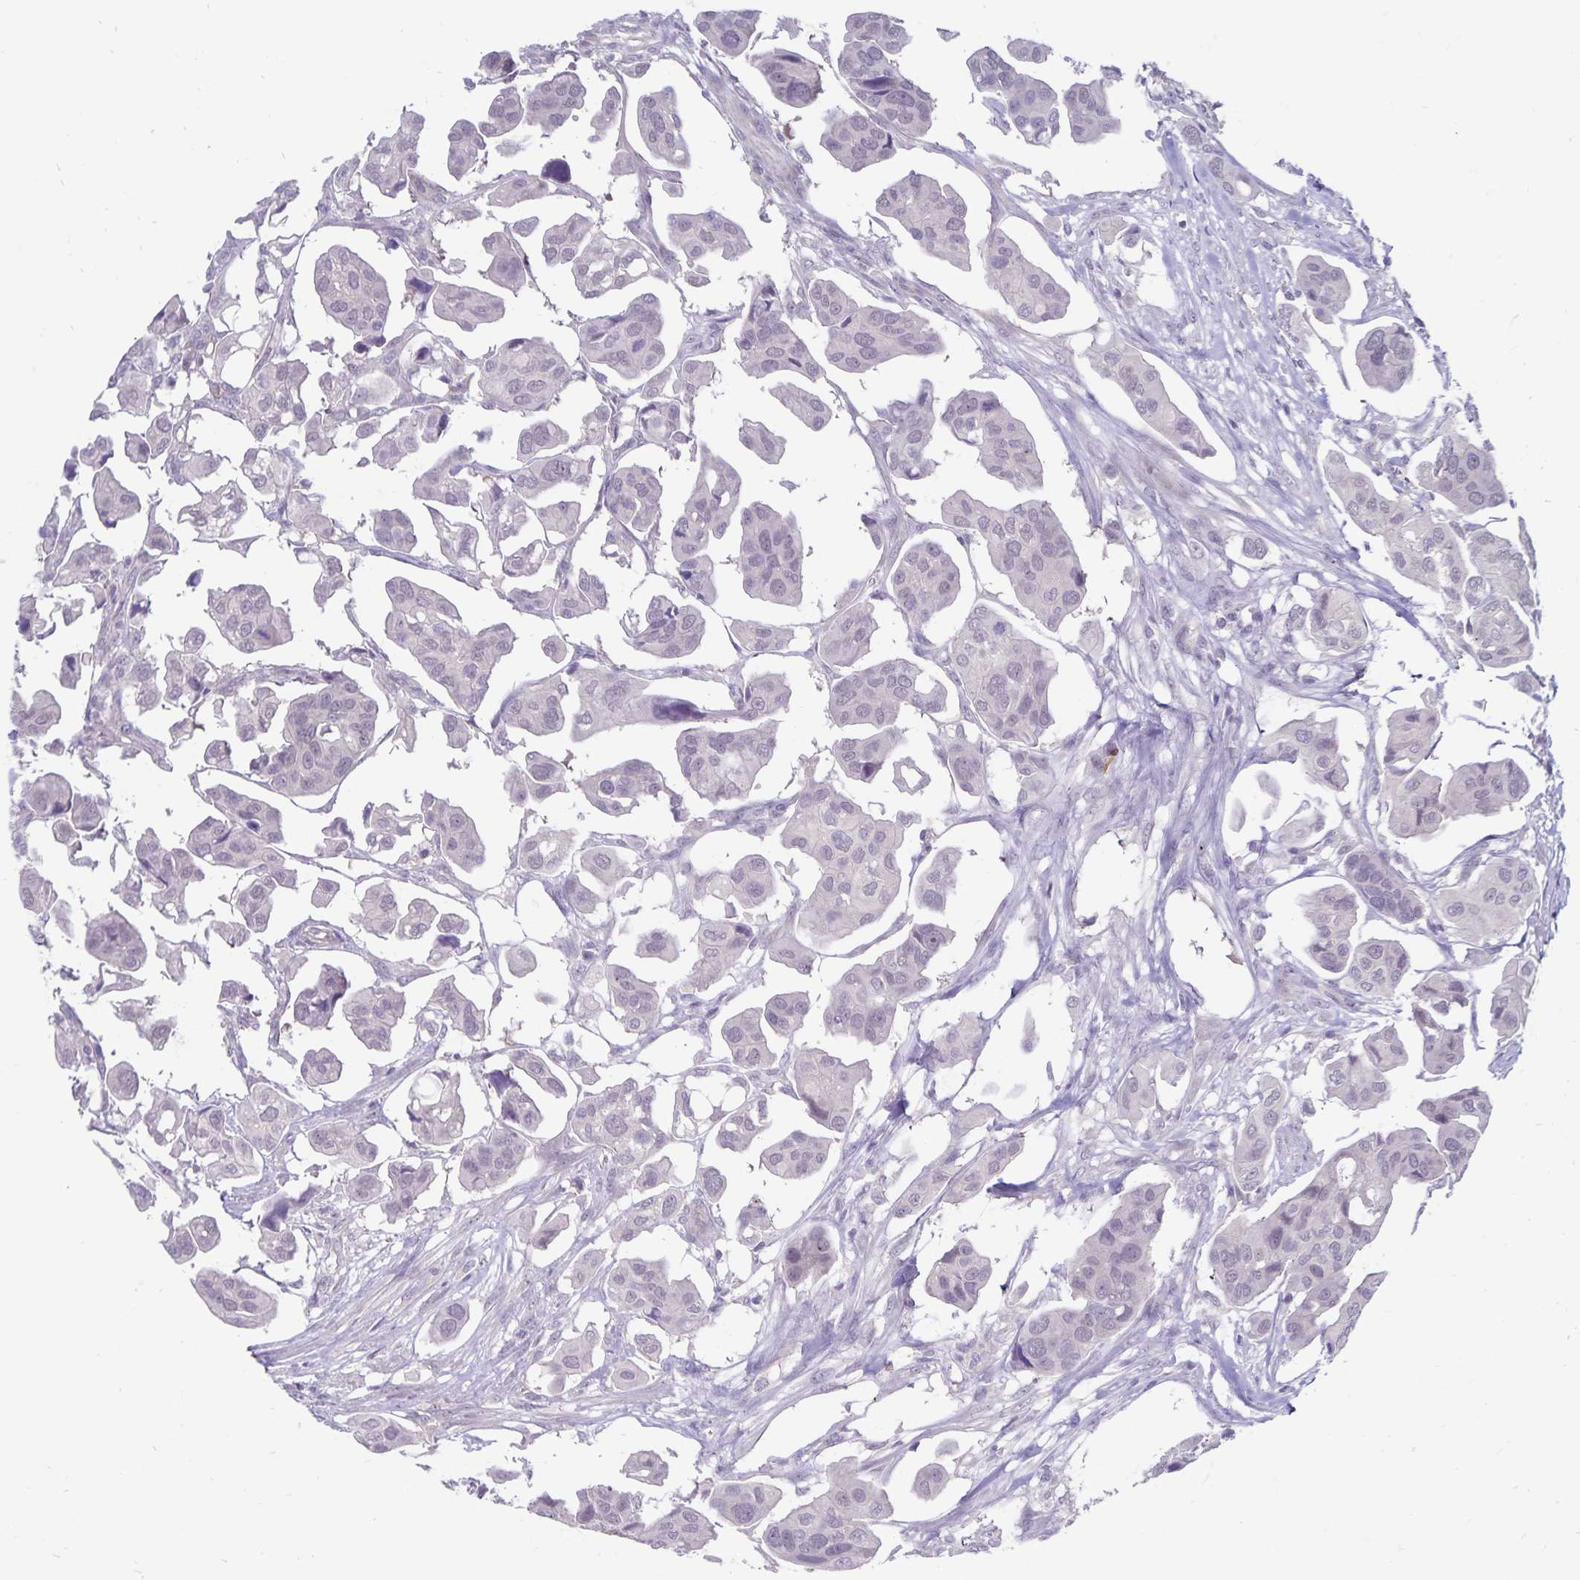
{"staining": {"intensity": "negative", "quantity": "none", "location": "none"}, "tissue": "renal cancer", "cell_type": "Tumor cells", "image_type": "cancer", "snomed": [{"axis": "morphology", "description": "Adenocarcinoma, NOS"}, {"axis": "topography", "description": "Urinary bladder"}], "caption": "The IHC image has no significant expression in tumor cells of adenocarcinoma (renal) tissue.", "gene": "CDKN2B", "patient": {"sex": "male", "age": 61}}